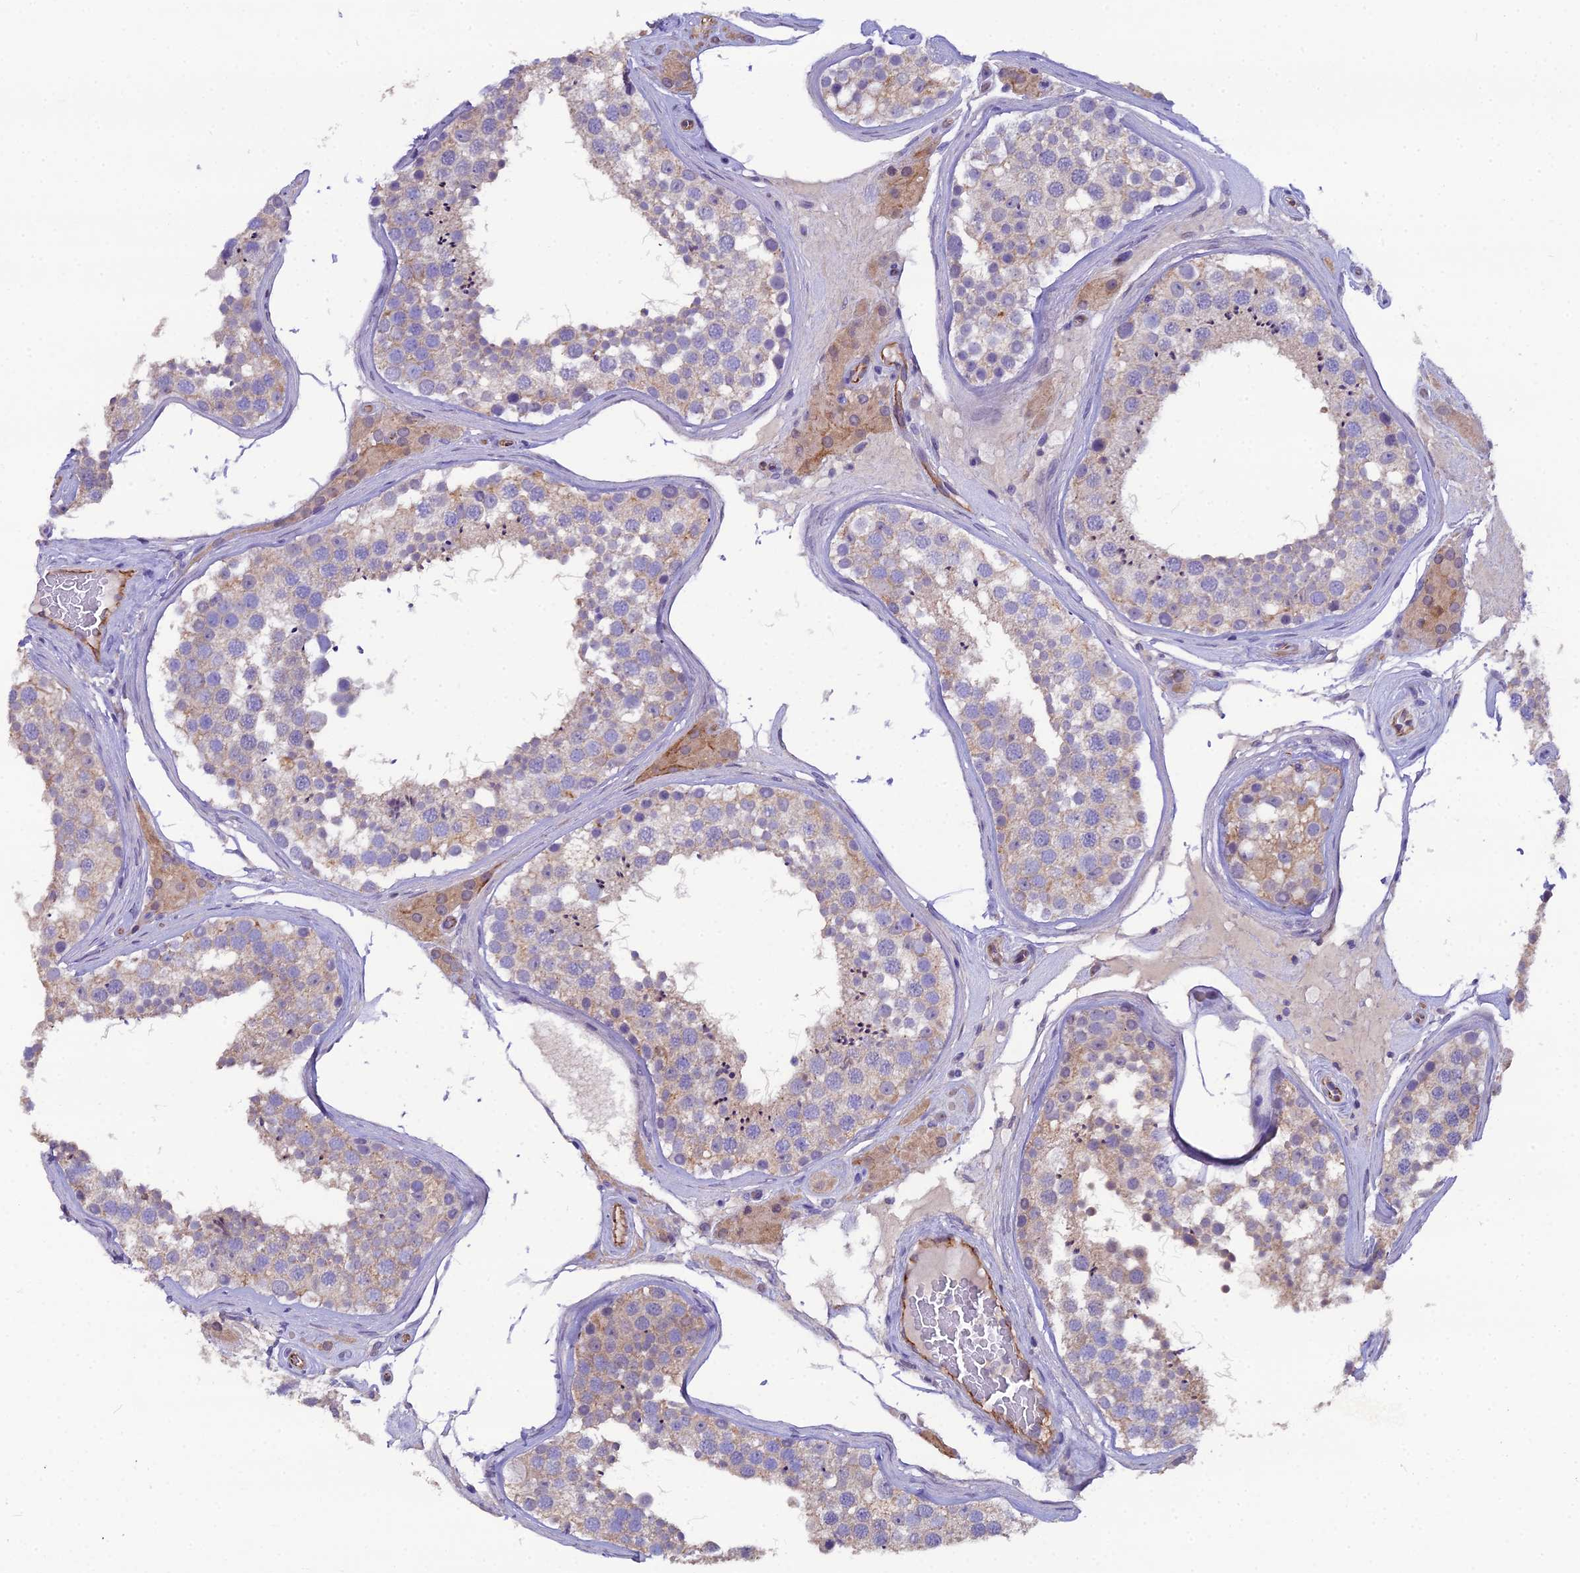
{"staining": {"intensity": "weak", "quantity": "25%-75%", "location": "cytoplasmic/membranous"}, "tissue": "testis", "cell_type": "Cells in seminiferous ducts", "image_type": "normal", "snomed": [{"axis": "morphology", "description": "Normal tissue, NOS"}, {"axis": "topography", "description": "Testis"}], "caption": "High-power microscopy captured an immunohistochemistry (IHC) histopathology image of normal testis, revealing weak cytoplasmic/membranous staining in approximately 25%-75% of cells in seminiferous ducts.", "gene": "CFAP47", "patient": {"sex": "male", "age": 46}}